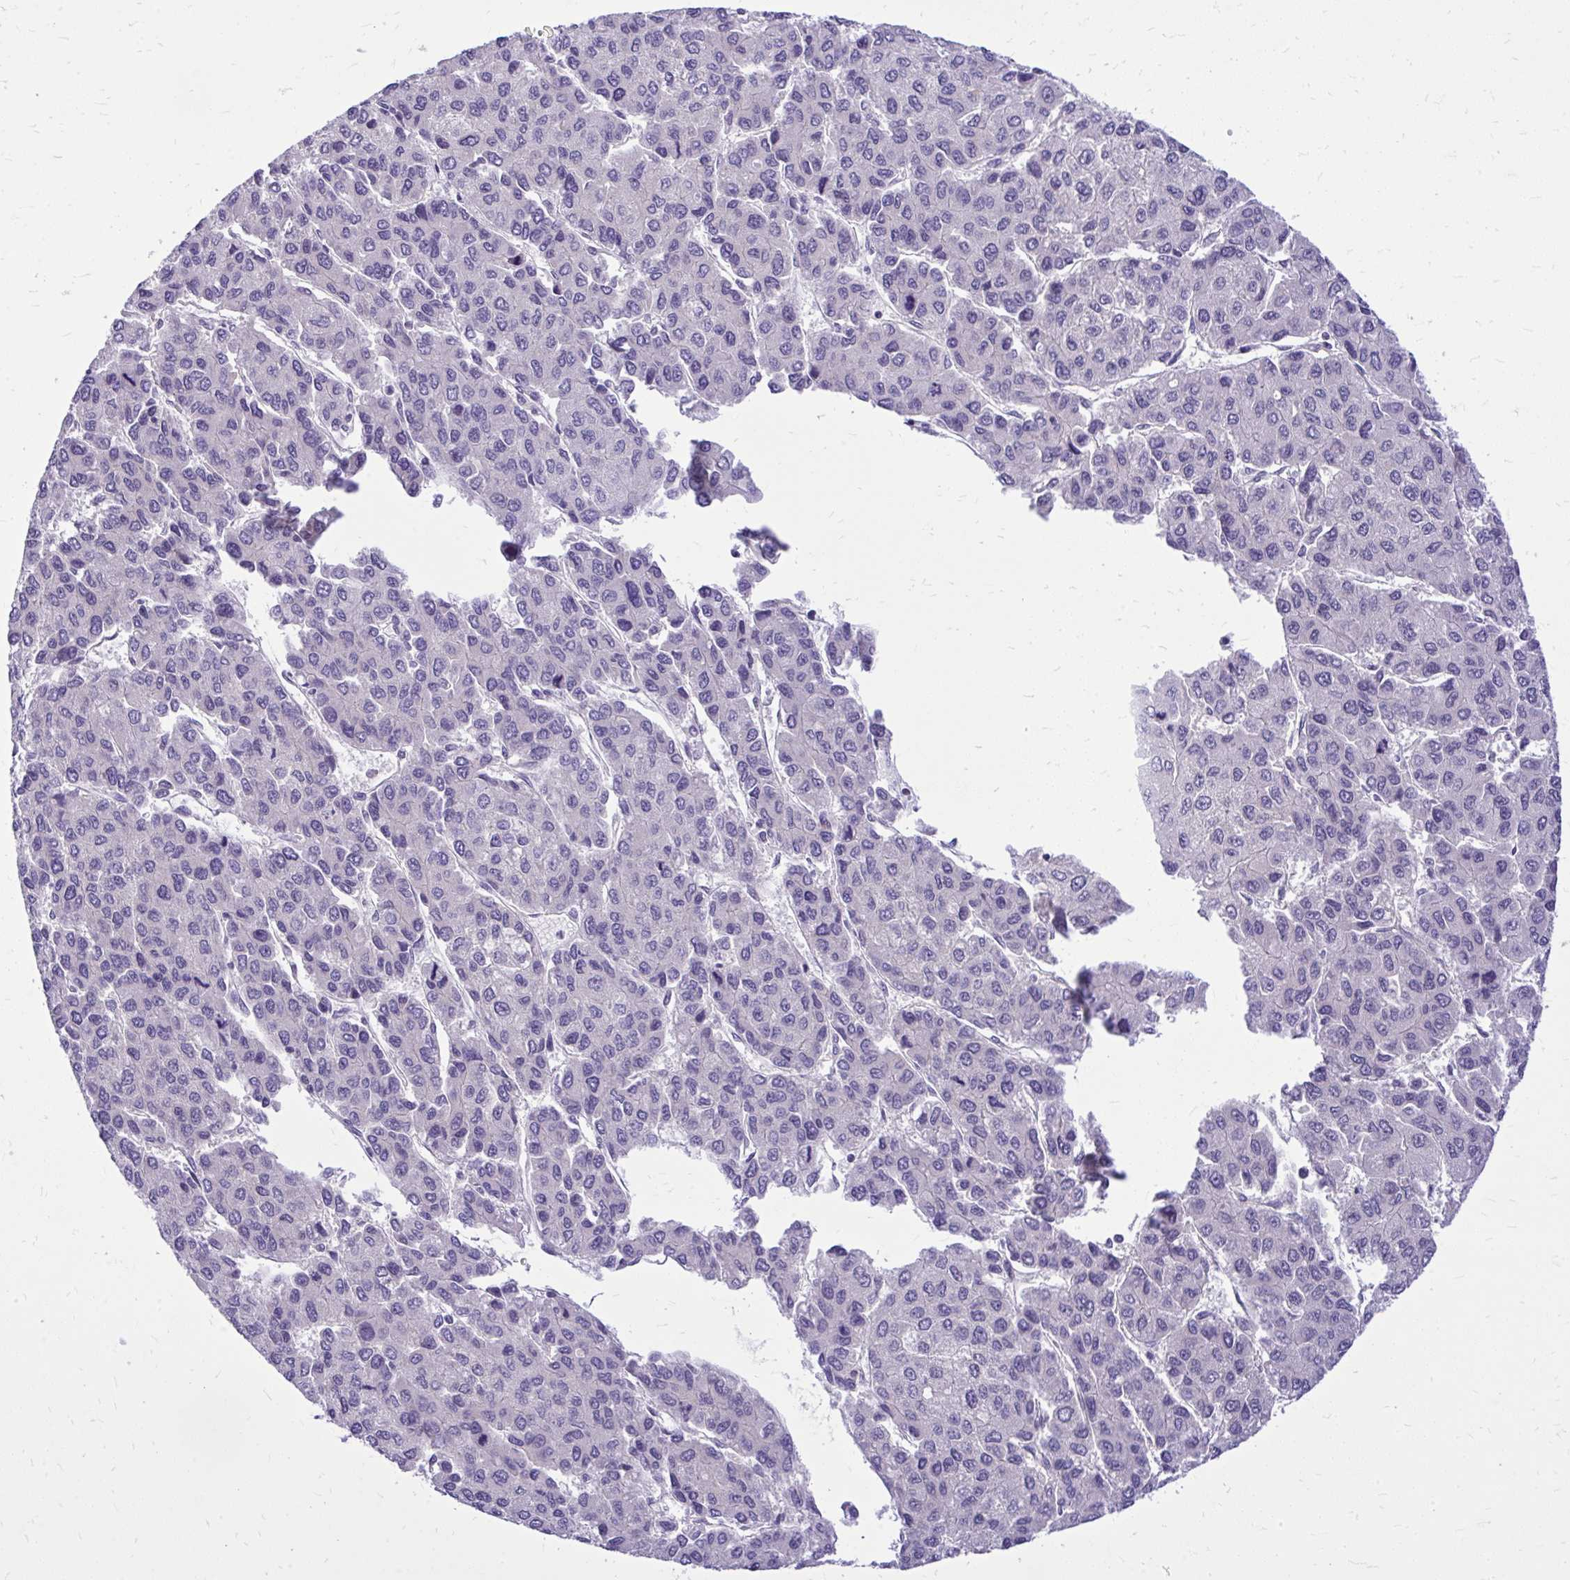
{"staining": {"intensity": "negative", "quantity": "none", "location": "none"}, "tissue": "liver cancer", "cell_type": "Tumor cells", "image_type": "cancer", "snomed": [{"axis": "morphology", "description": "Carcinoma, Hepatocellular, NOS"}, {"axis": "topography", "description": "Liver"}], "caption": "This is an immunohistochemistry (IHC) micrograph of human liver hepatocellular carcinoma. There is no positivity in tumor cells.", "gene": "DPY19L1", "patient": {"sex": "female", "age": 66}}